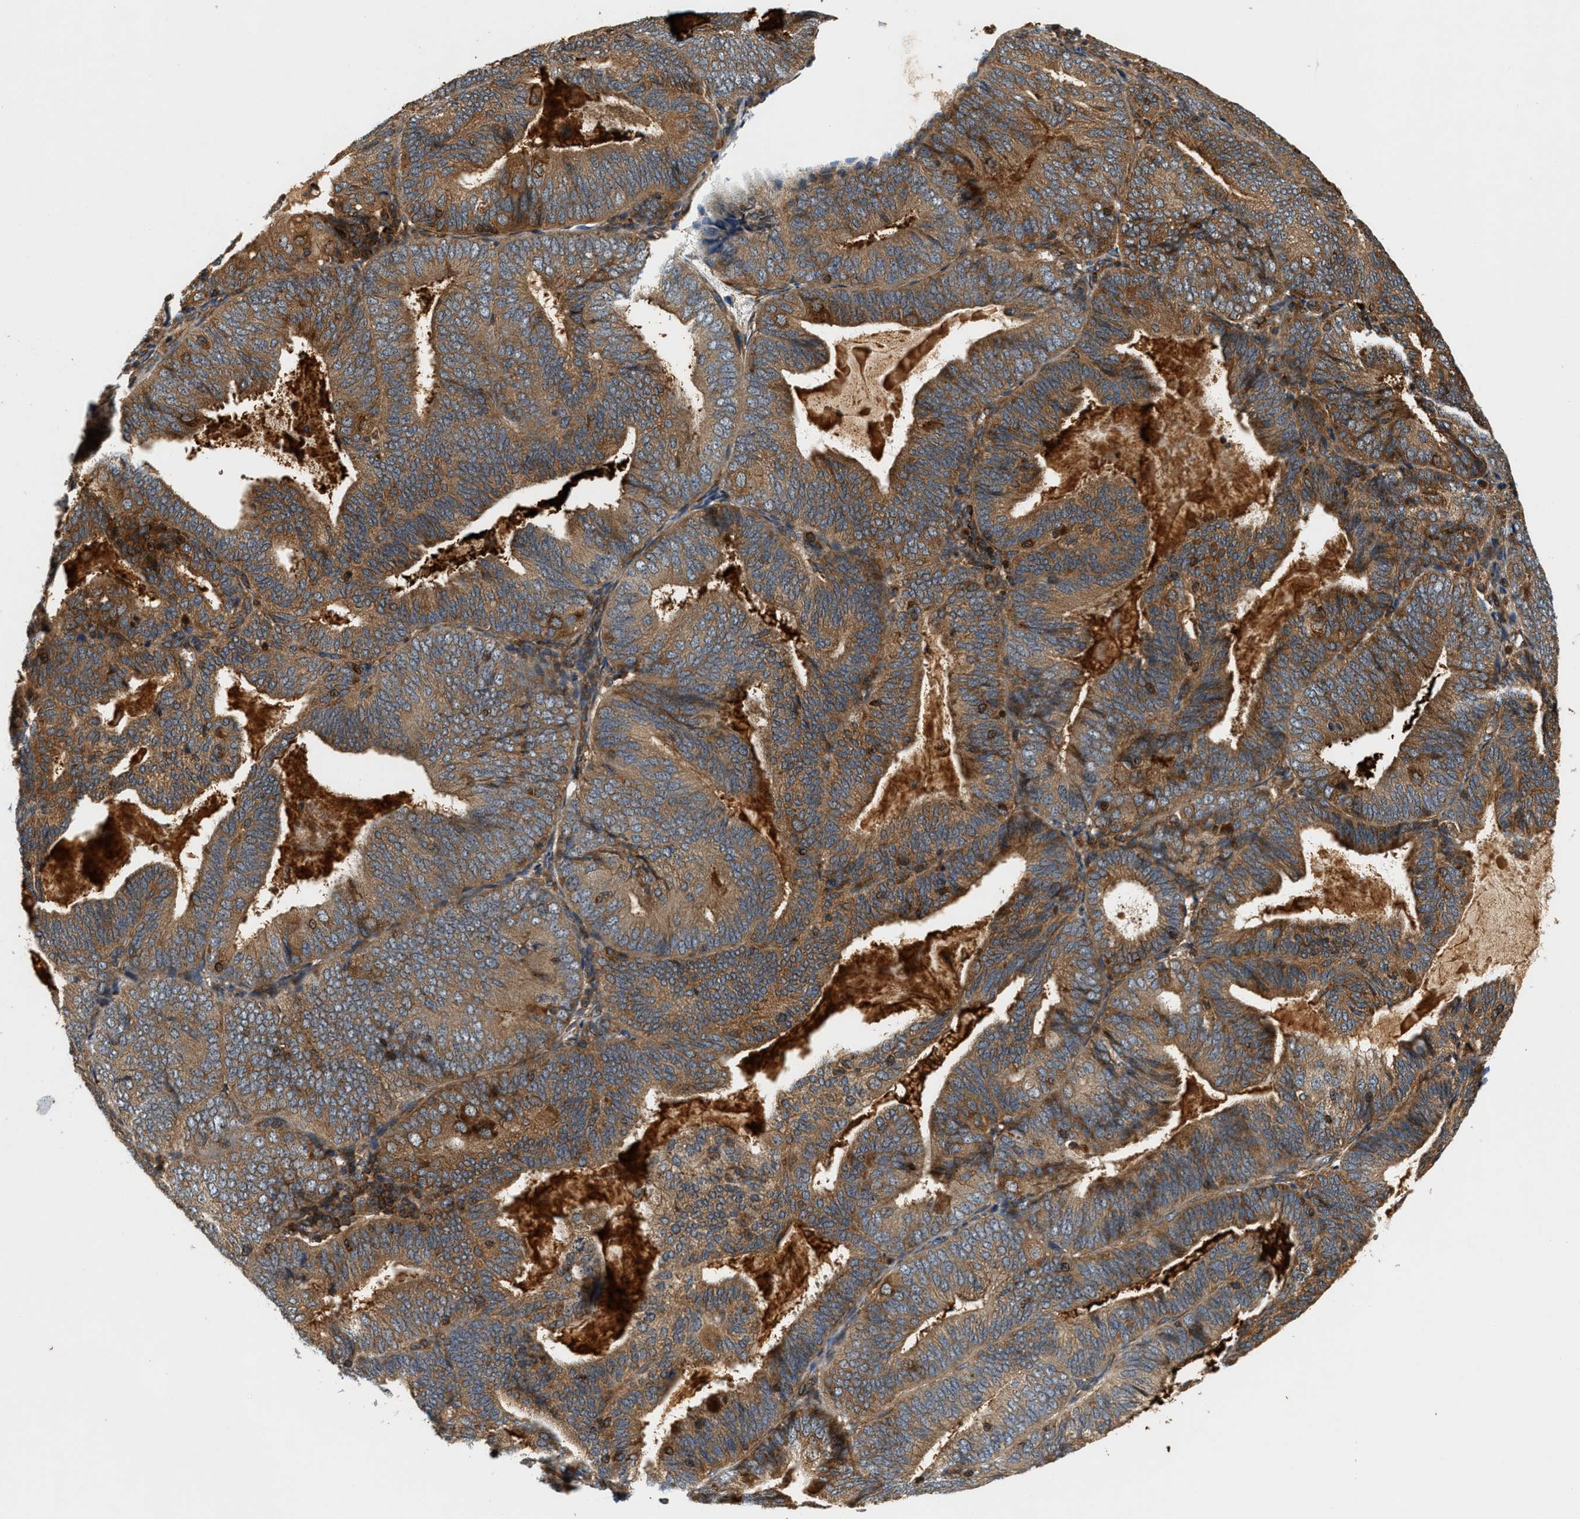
{"staining": {"intensity": "strong", "quantity": ">75%", "location": "cytoplasmic/membranous"}, "tissue": "endometrial cancer", "cell_type": "Tumor cells", "image_type": "cancer", "snomed": [{"axis": "morphology", "description": "Adenocarcinoma, NOS"}, {"axis": "topography", "description": "Endometrium"}], "caption": "Immunohistochemistry (IHC) of human endometrial adenocarcinoma shows high levels of strong cytoplasmic/membranous expression in about >75% of tumor cells. (brown staining indicates protein expression, while blue staining denotes nuclei).", "gene": "SAMD9", "patient": {"sex": "female", "age": 81}}